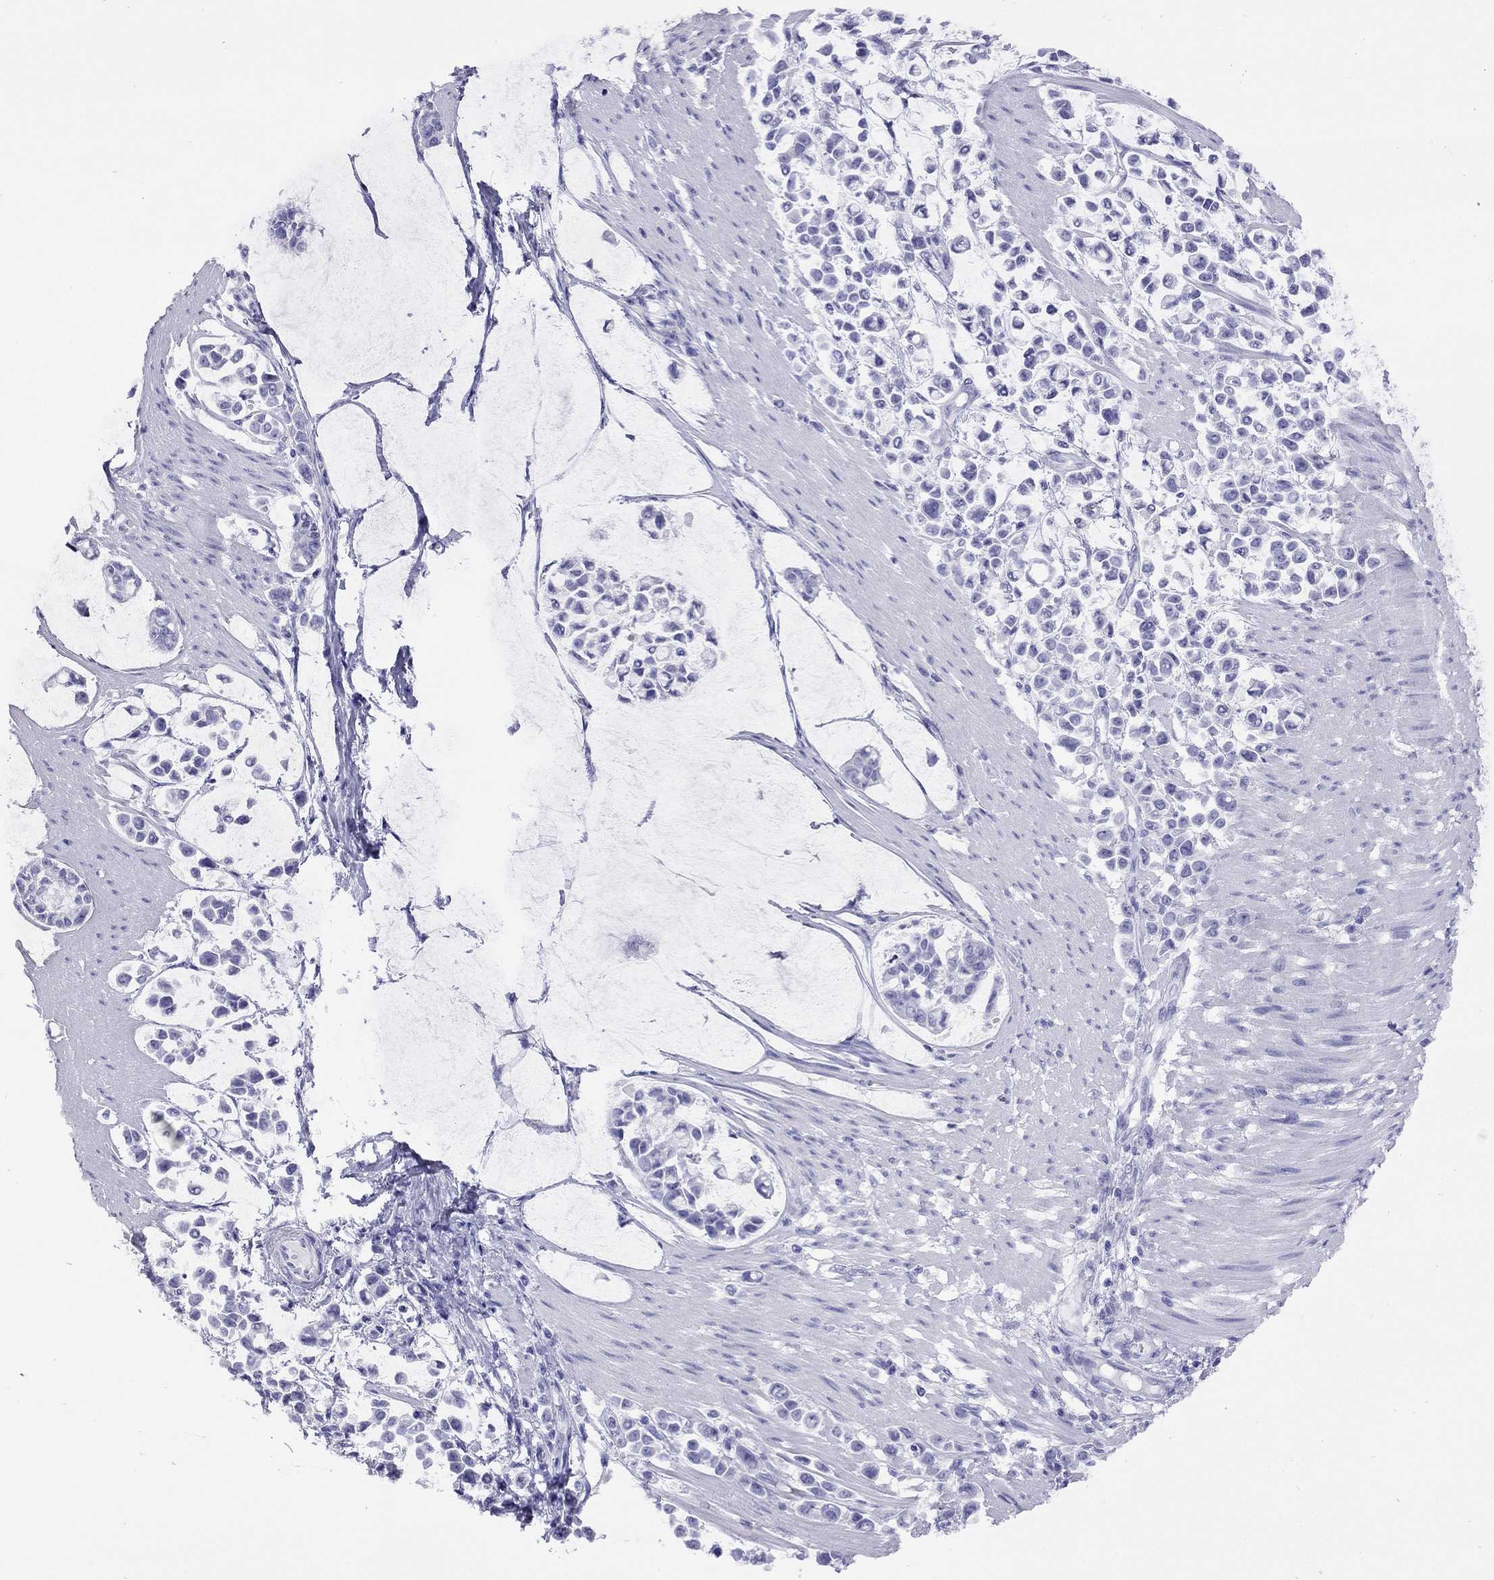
{"staining": {"intensity": "negative", "quantity": "none", "location": "none"}, "tissue": "stomach cancer", "cell_type": "Tumor cells", "image_type": "cancer", "snomed": [{"axis": "morphology", "description": "Adenocarcinoma, NOS"}, {"axis": "topography", "description": "Stomach"}], "caption": "Immunohistochemistry of stomach adenocarcinoma exhibits no expression in tumor cells.", "gene": "SLC30A8", "patient": {"sex": "male", "age": 82}}